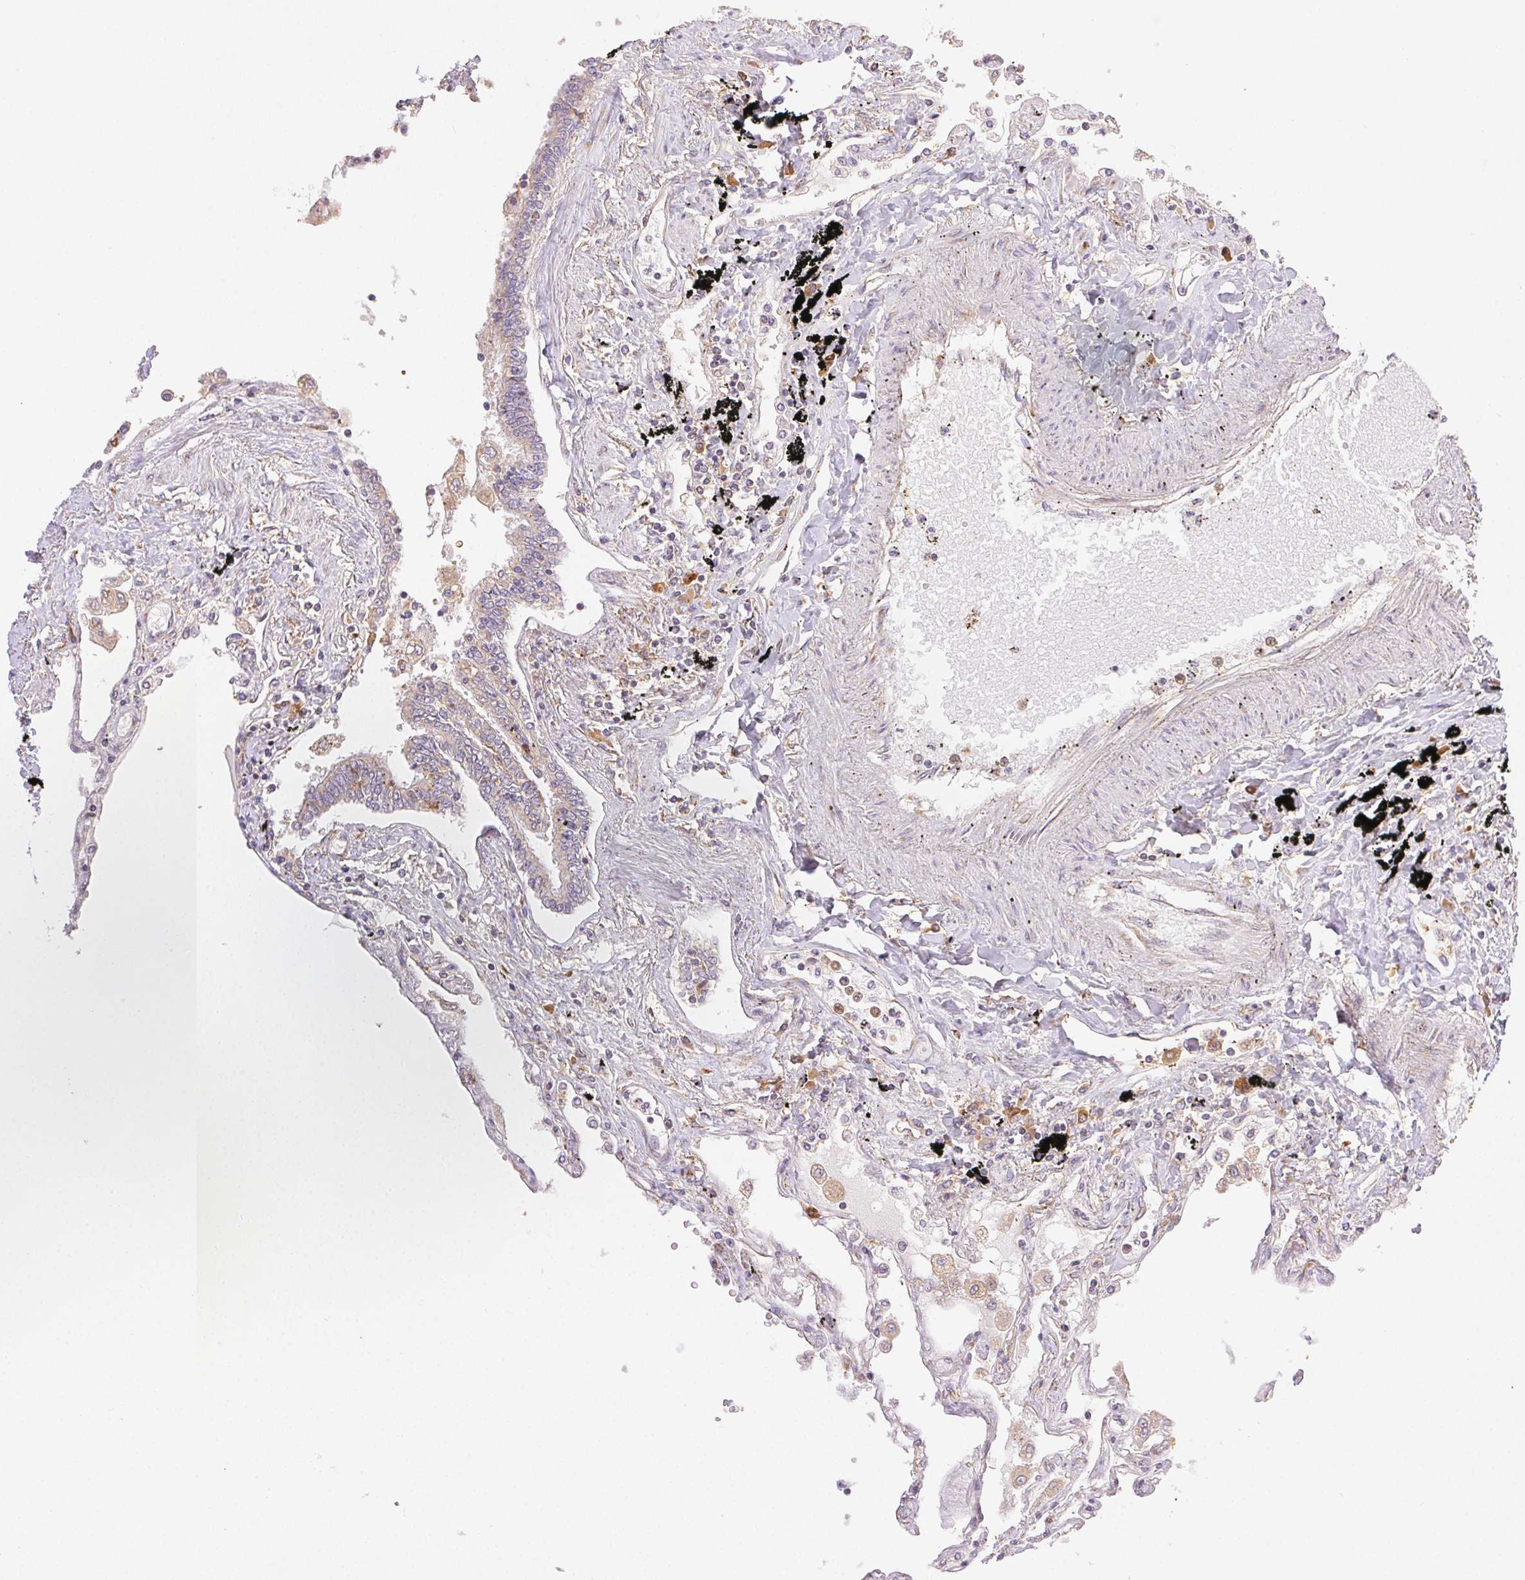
{"staining": {"intensity": "negative", "quantity": "none", "location": "none"}, "tissue": "lung", "cell_type": "Alveolar cells", "image_type": "normal", "snomed": [{"axis": "morphology", "description": "Normal tissue, NOS"}, {"axis": "morphology", "description": "Adenocarcinoma, NOS"}, {"axis": "topography", "description": "Cartilage tissue"}, {"axis": "topography", "description": "Lung"}], "caption": "A high-resolution photomicrograph shows immunohistochemistry (IHC) staining of unremarkable lung, which shows no significant expression in alveolar cells.", "gene": "ENTREP1", "patient": {"sex": "female", "age": 67}}